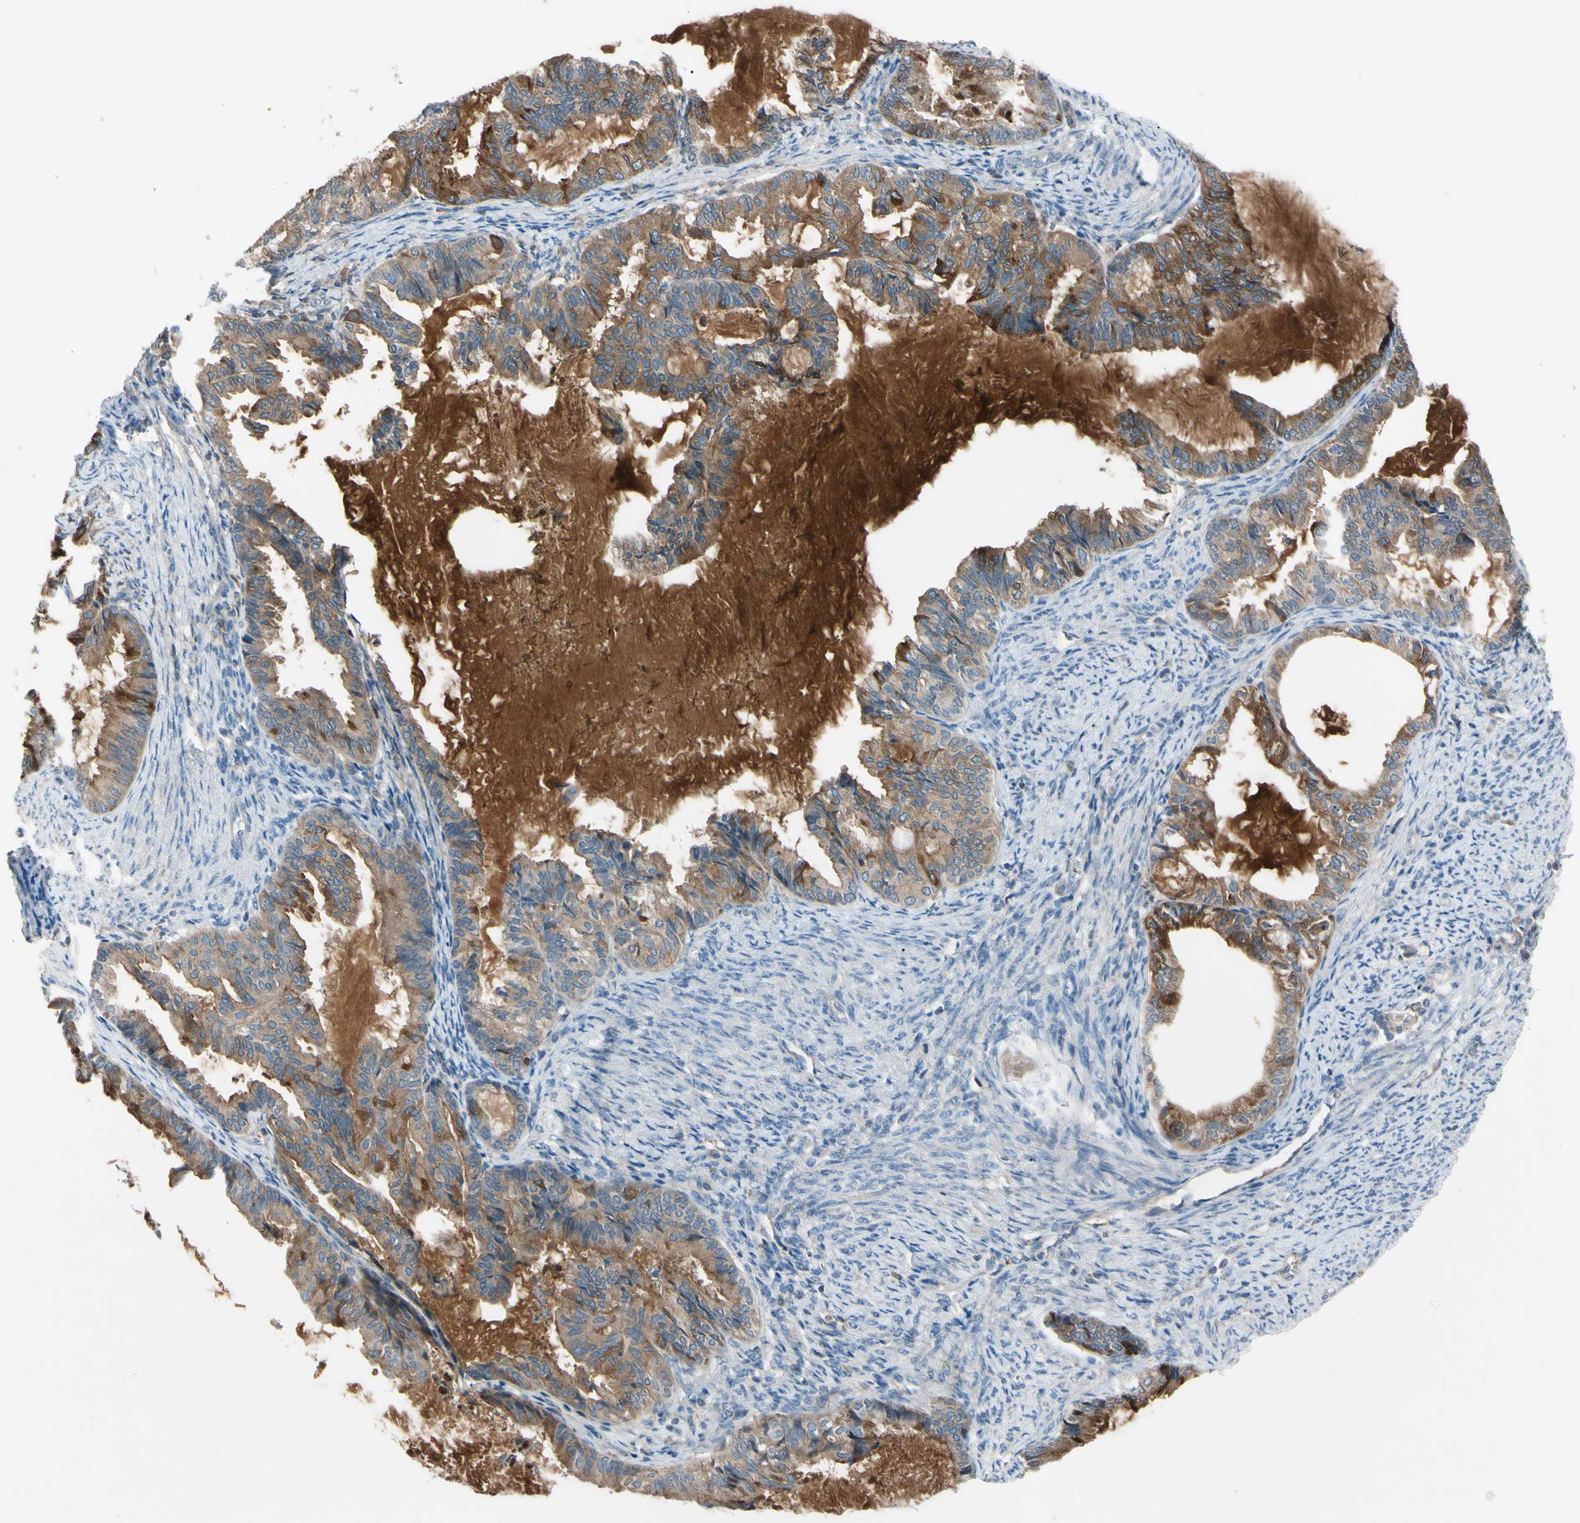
{"staining": {"intensity": "strong", "quantity": ">75%", "location": "cytoplasmic/membranous"}, "tissue": "endometrial cancer", "cell_type": "Tumor cells", "image_type": "cancer", "snomed": [{"axis": "morphology", "description": "Adenocarcinoma, NOS"}, {"axis": "topography", "description": "Endometrium"}], "caption": "Tumor cells display strong cytoplasmic/membranous staining in about >75% of cells in adenocarcinoma (endometrial). The protein is stained brown, and the nuclei are stained in blue (DAB (3,3'-diaminobenzidine) IHC with brightfield microscopy, high magnification).", "gene": "ATRN", "patient": {"sex": "female", "age": 86}}